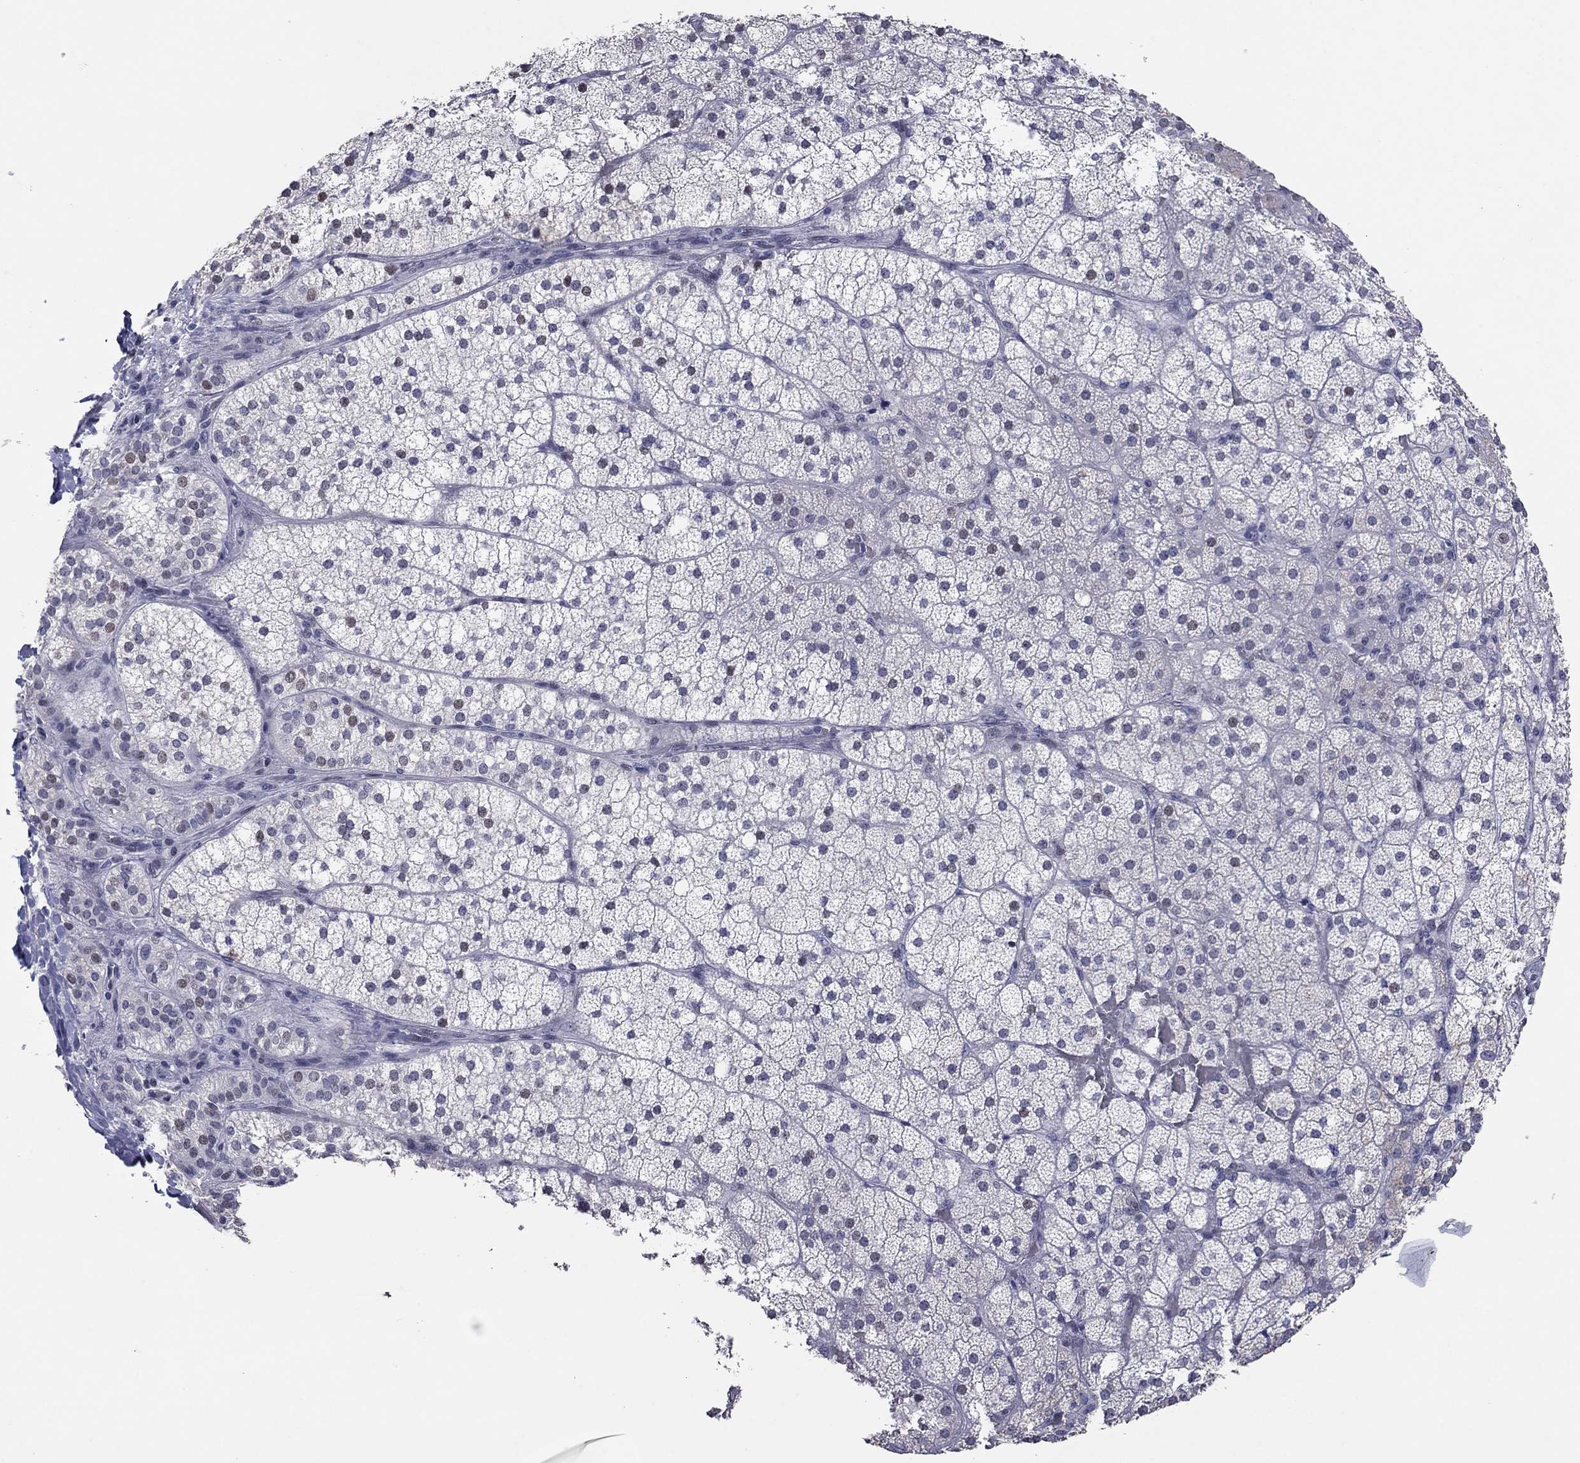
{"staining": {"intensity": "negative", "quantity": "none", "location": "none"}, "tissue": "adrenal gland", "cell_type": "Glandular cells", "image_type": "normal", "snomed": [{"axis": "morphology", "description": "Normal tissue, NOS"}, {"axis": "topography", "description": "Adrenal gland"}], "caption": "High power microscopy micrograph of an IHC image of normal adrenal gland, revealing no significant positivity in glandular cells.", "gene": "ITGAE", "patient": {"sex": "male", "age": 53}}